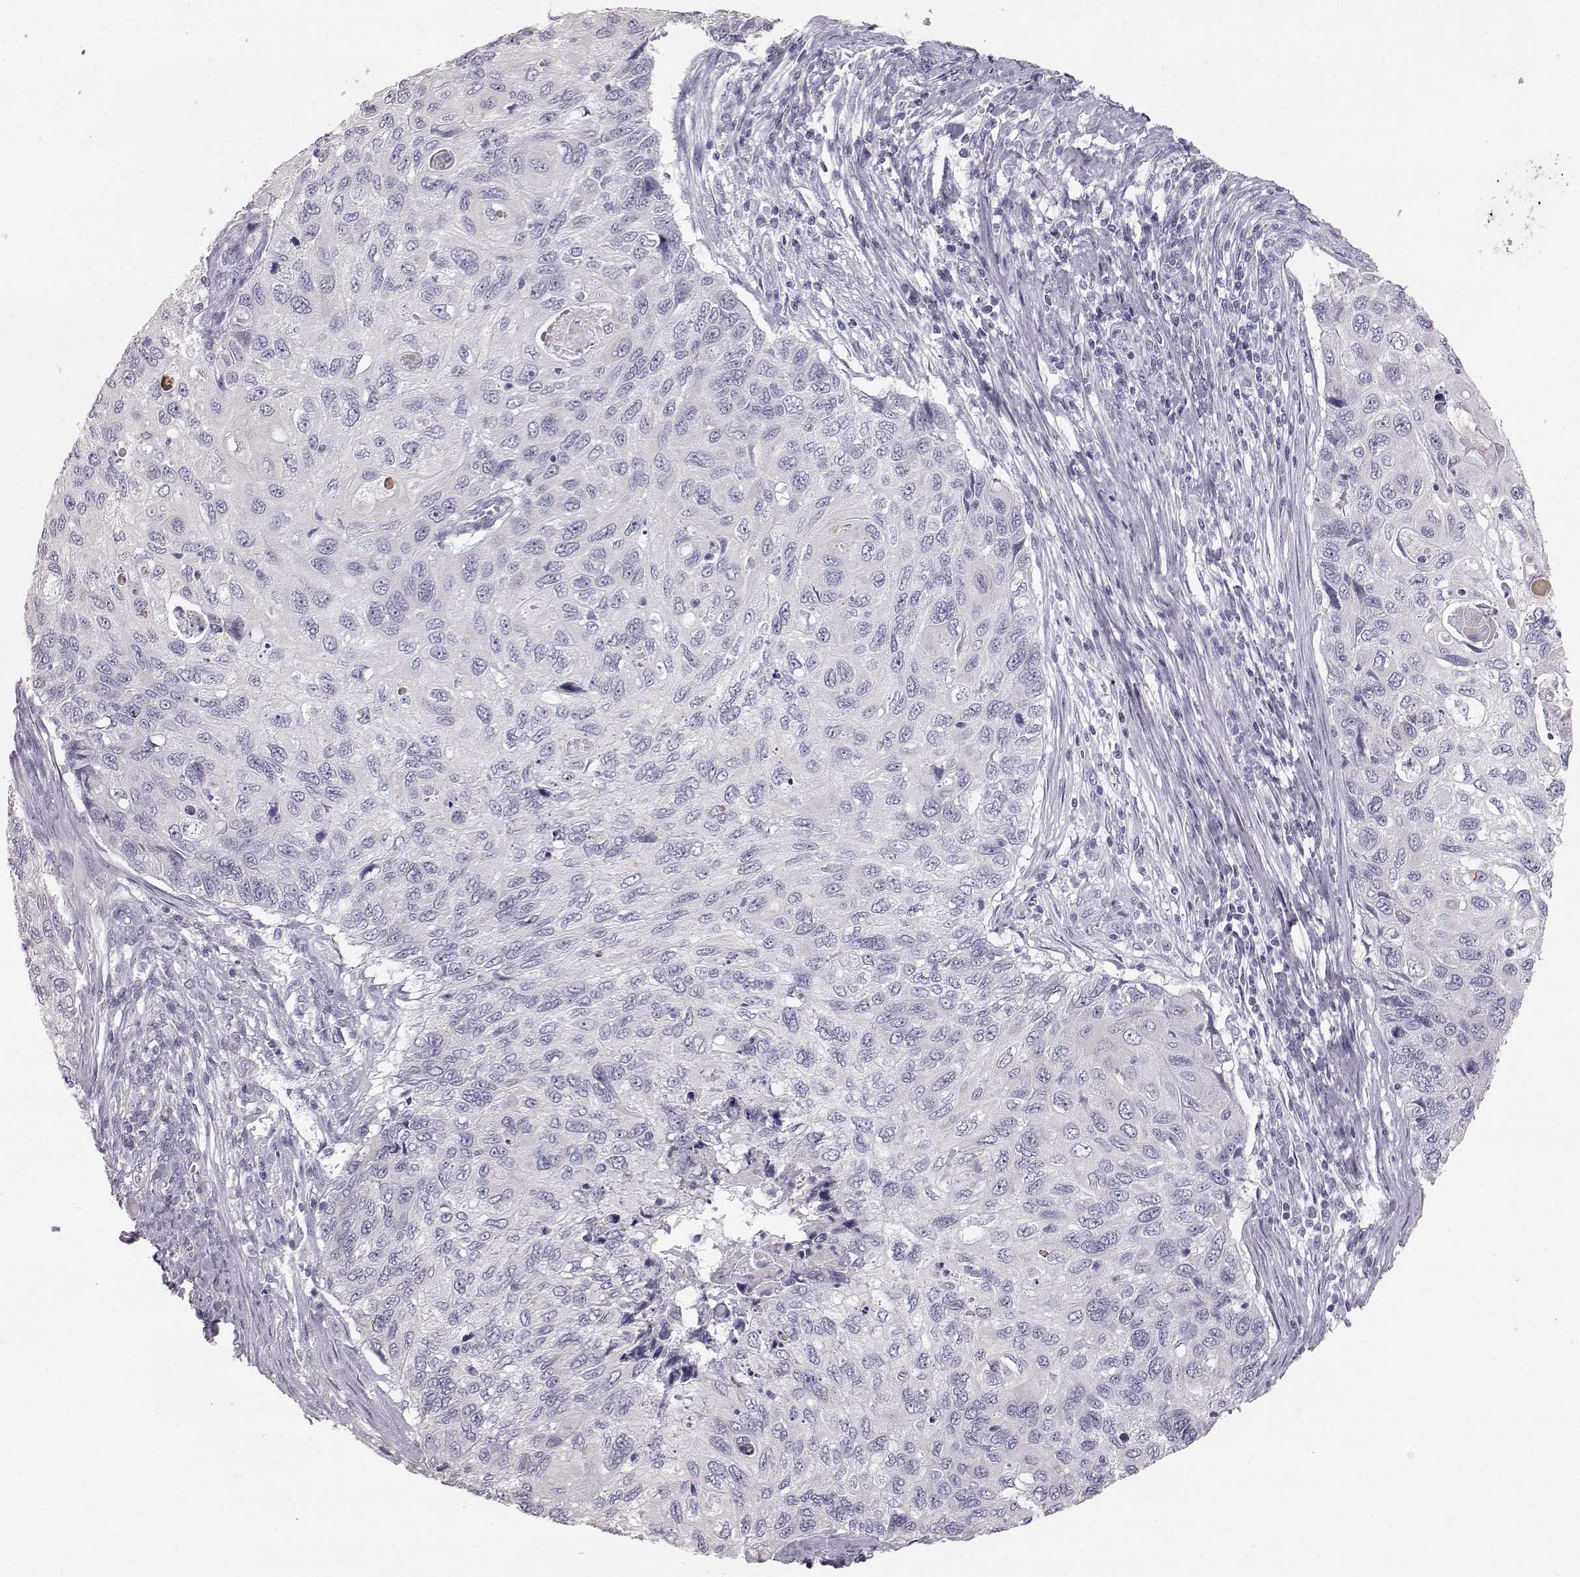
{"staining": {"intensity": "negative", "quantity": "none", "location": "none"}, "tissue": "cervical cancer", "cell_type": "Tumor cells", "image_type": "cancer", "snomed": [{"axis": "morphology", "description": "Squamous cell carcinoma, NOS"}, {"axis": "topography", "description": "Cervix"}], "caption": "Cervical cancer (squamous cell carcinoma) was stained to show a protein in brown. There is no significant expression in tumor cells.", "gene": "KRT33A", "patient": {"sex": "female", "age": 70}}